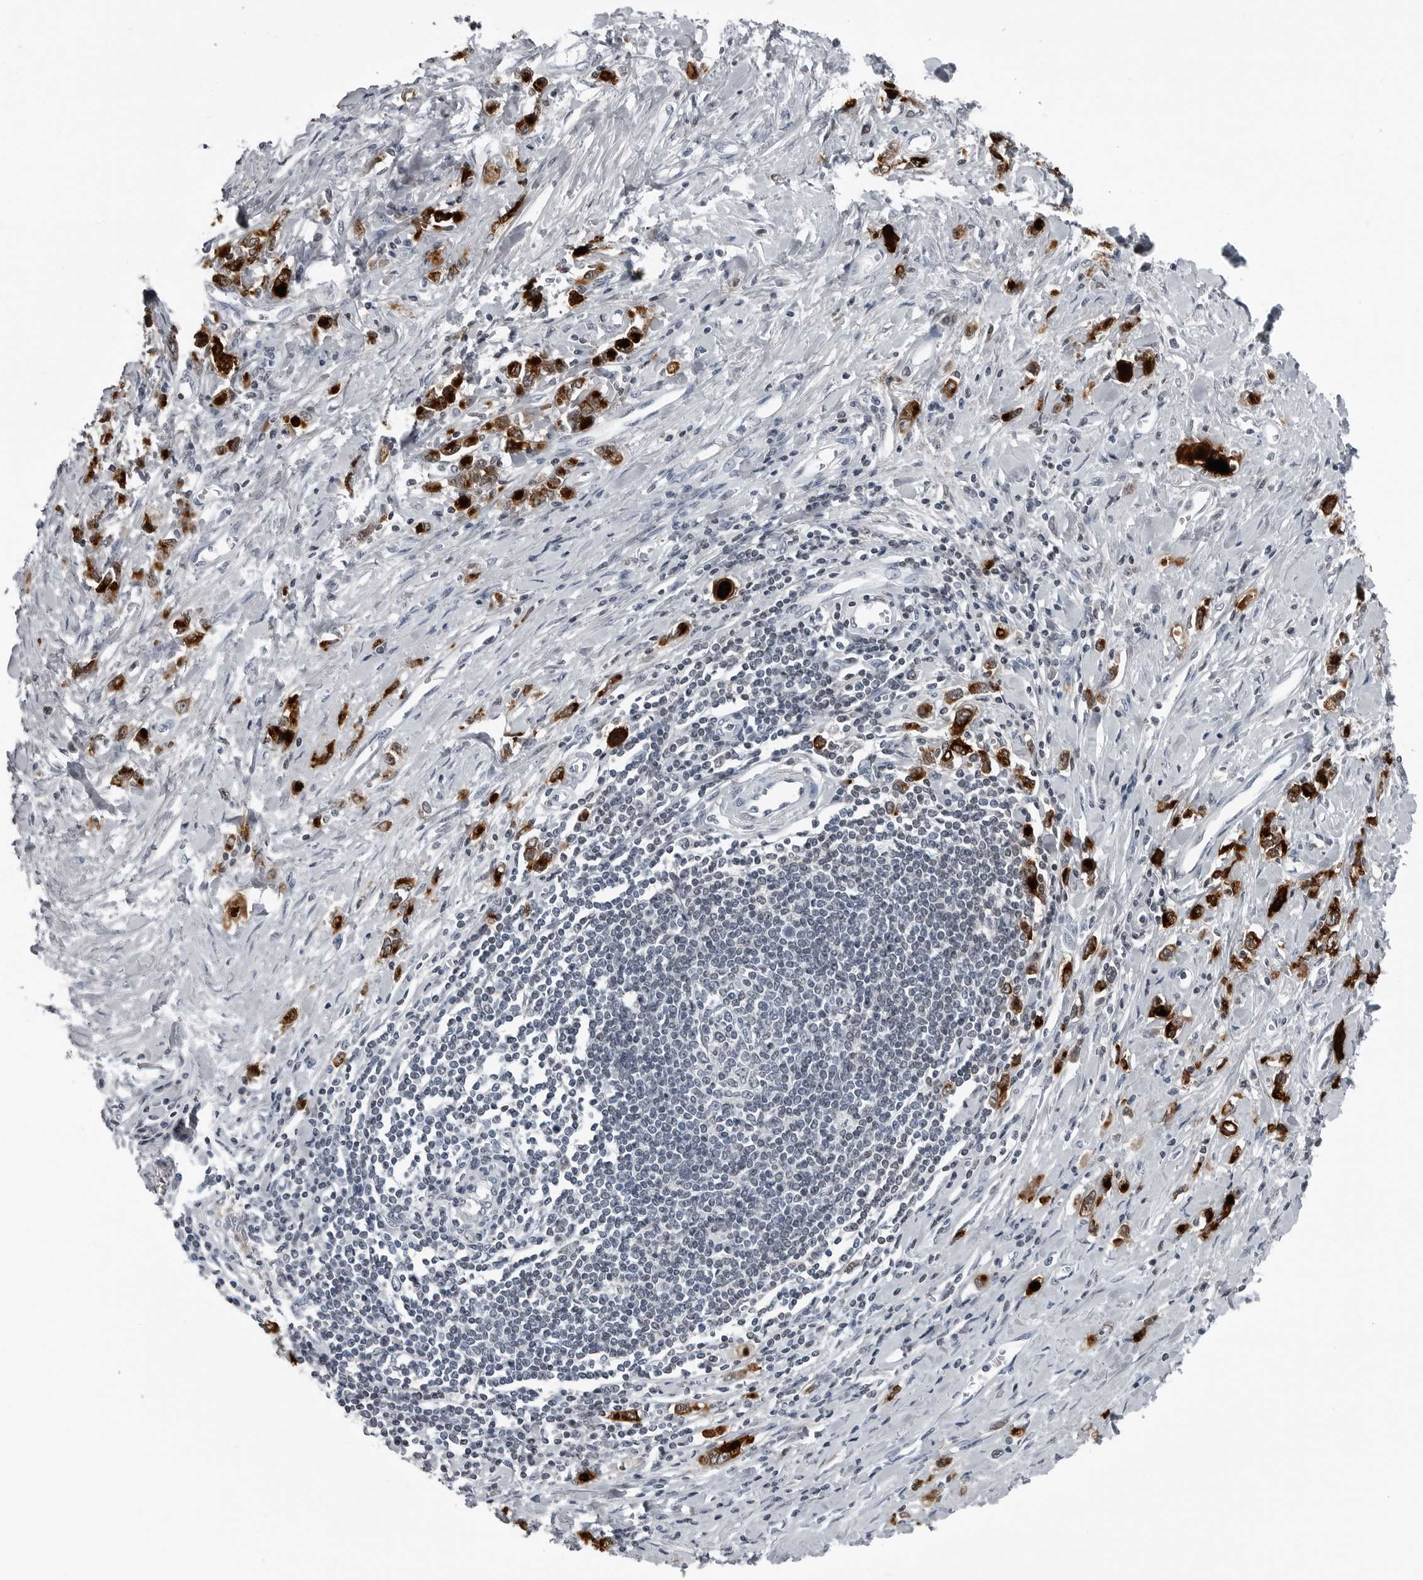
{"staining": {"intensity": "strong", "quantity": ">75%", "location": "cytoplasmic/membranous"}, "tissue": "stomach cancer", "cell_type": "Tumor cells", "image_type": "cancer", "snomed": [{"axis": "morphology", "description": "Adenocarcinoma, NOS"}, {"axis": "topography", "description": "Stomach"}], "caption": "This is a micrograph of IHC staining of stomach adenocarcinoma, which shows strong expression in the cytoplasmic/membranous of tumor cells.", "gene": "SPINK1", "patient": {"sex": "female", "age": 76}}